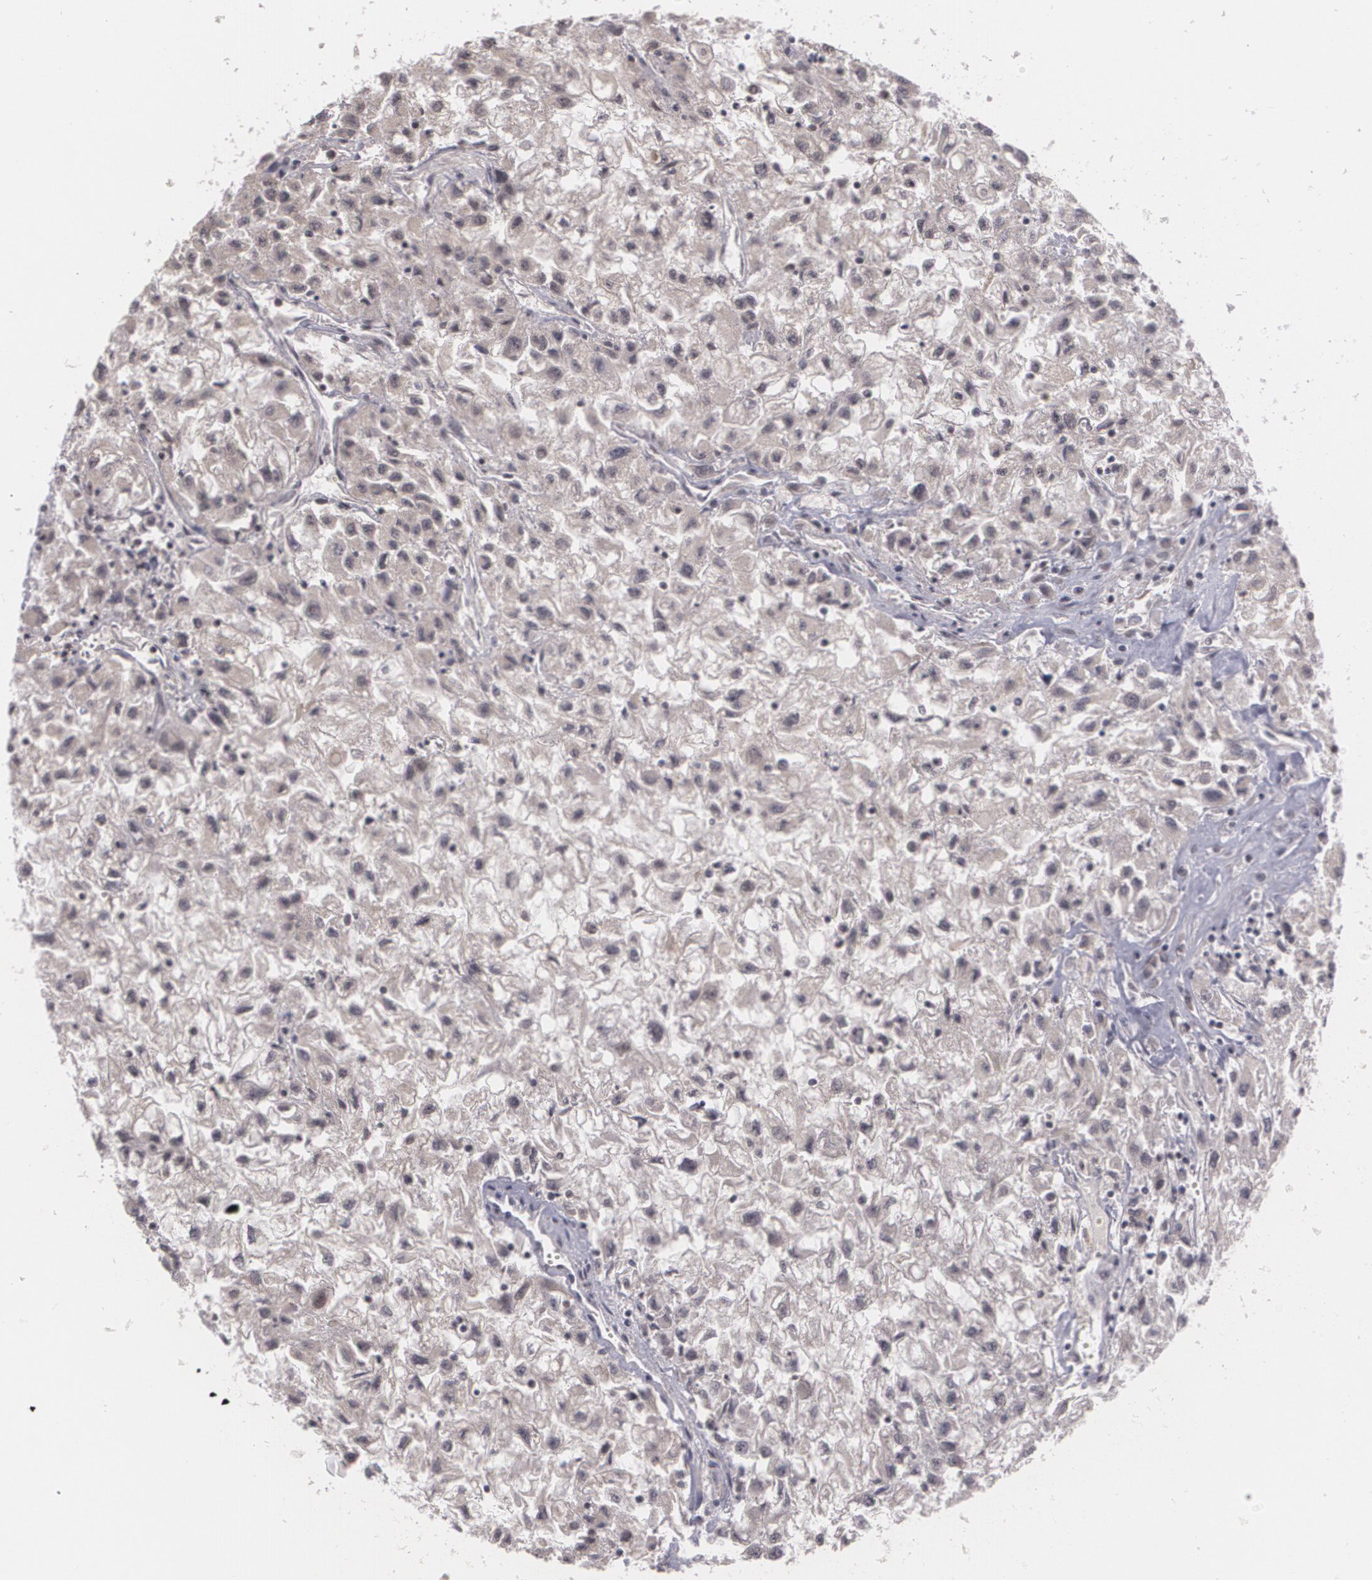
{"staining": {"intensity": "weak", "quantity": ">75%", "location": "nuclear"}, "tissue": "renal cancer", "cell_type": "Tumor cells", "image_type": "cancer", "snomed": [{"axis": "morphology", "description": "Adenocarcinoma, NOS"}, {"axis": "topography", "description": "Kidney"}], "caption": "Weak nuclear staining is seen in approximately >75% of tumor cells in renal adenocarcinoma.", "gene": "RXRB", "patient": {"sex": "male", "age": 59}}